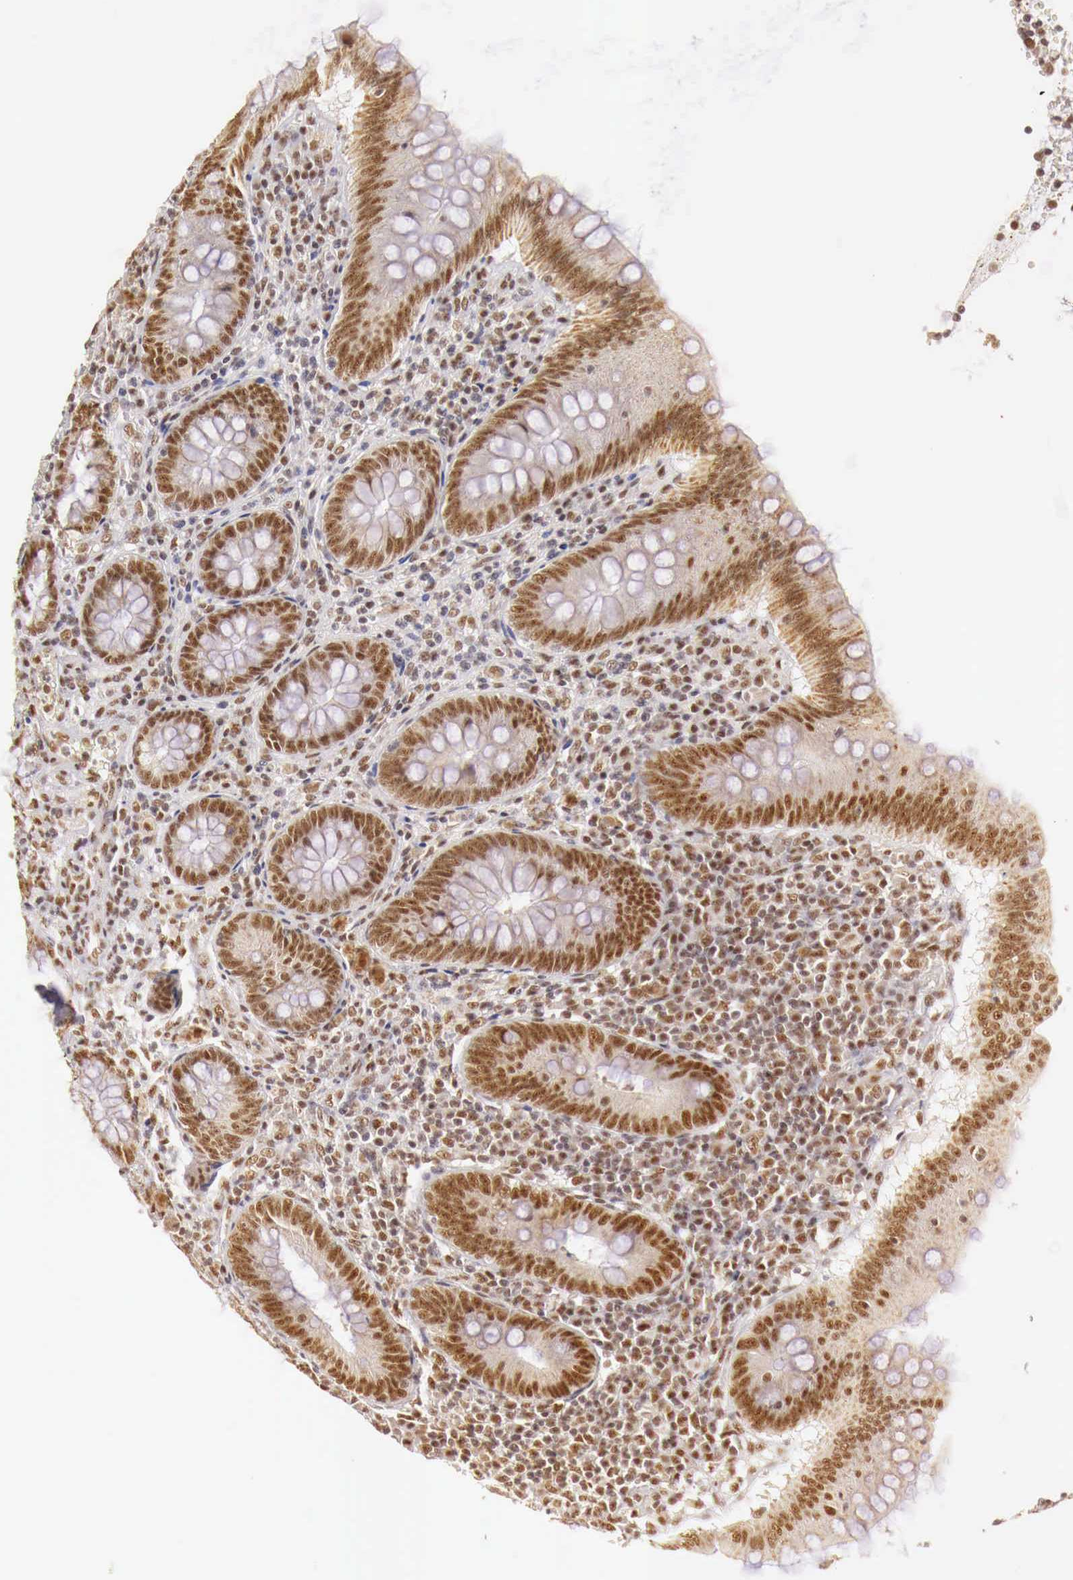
{"staining": {"intensity": "moderate", "quantity": ">75%", "location": "cytoplasmic/membranous,nuclear"}, "tissue": "appendix", "cell_type": "Glandular cells", "image_type": "normal", "snomed": [{"axis": "morphology", "description": "Normal tissue, NOS"}, {"axis": "topography", "description": "Appendix"}], "caption": "Immunohistochemical staining of normal human appendix exhibits >75% levels of moderate cytoplasmic/membranous,nuclear protein positivity in about >75% of glandular cells.", "gene": "GPKOW", "patient": {"sex": "female", "age": 34}}